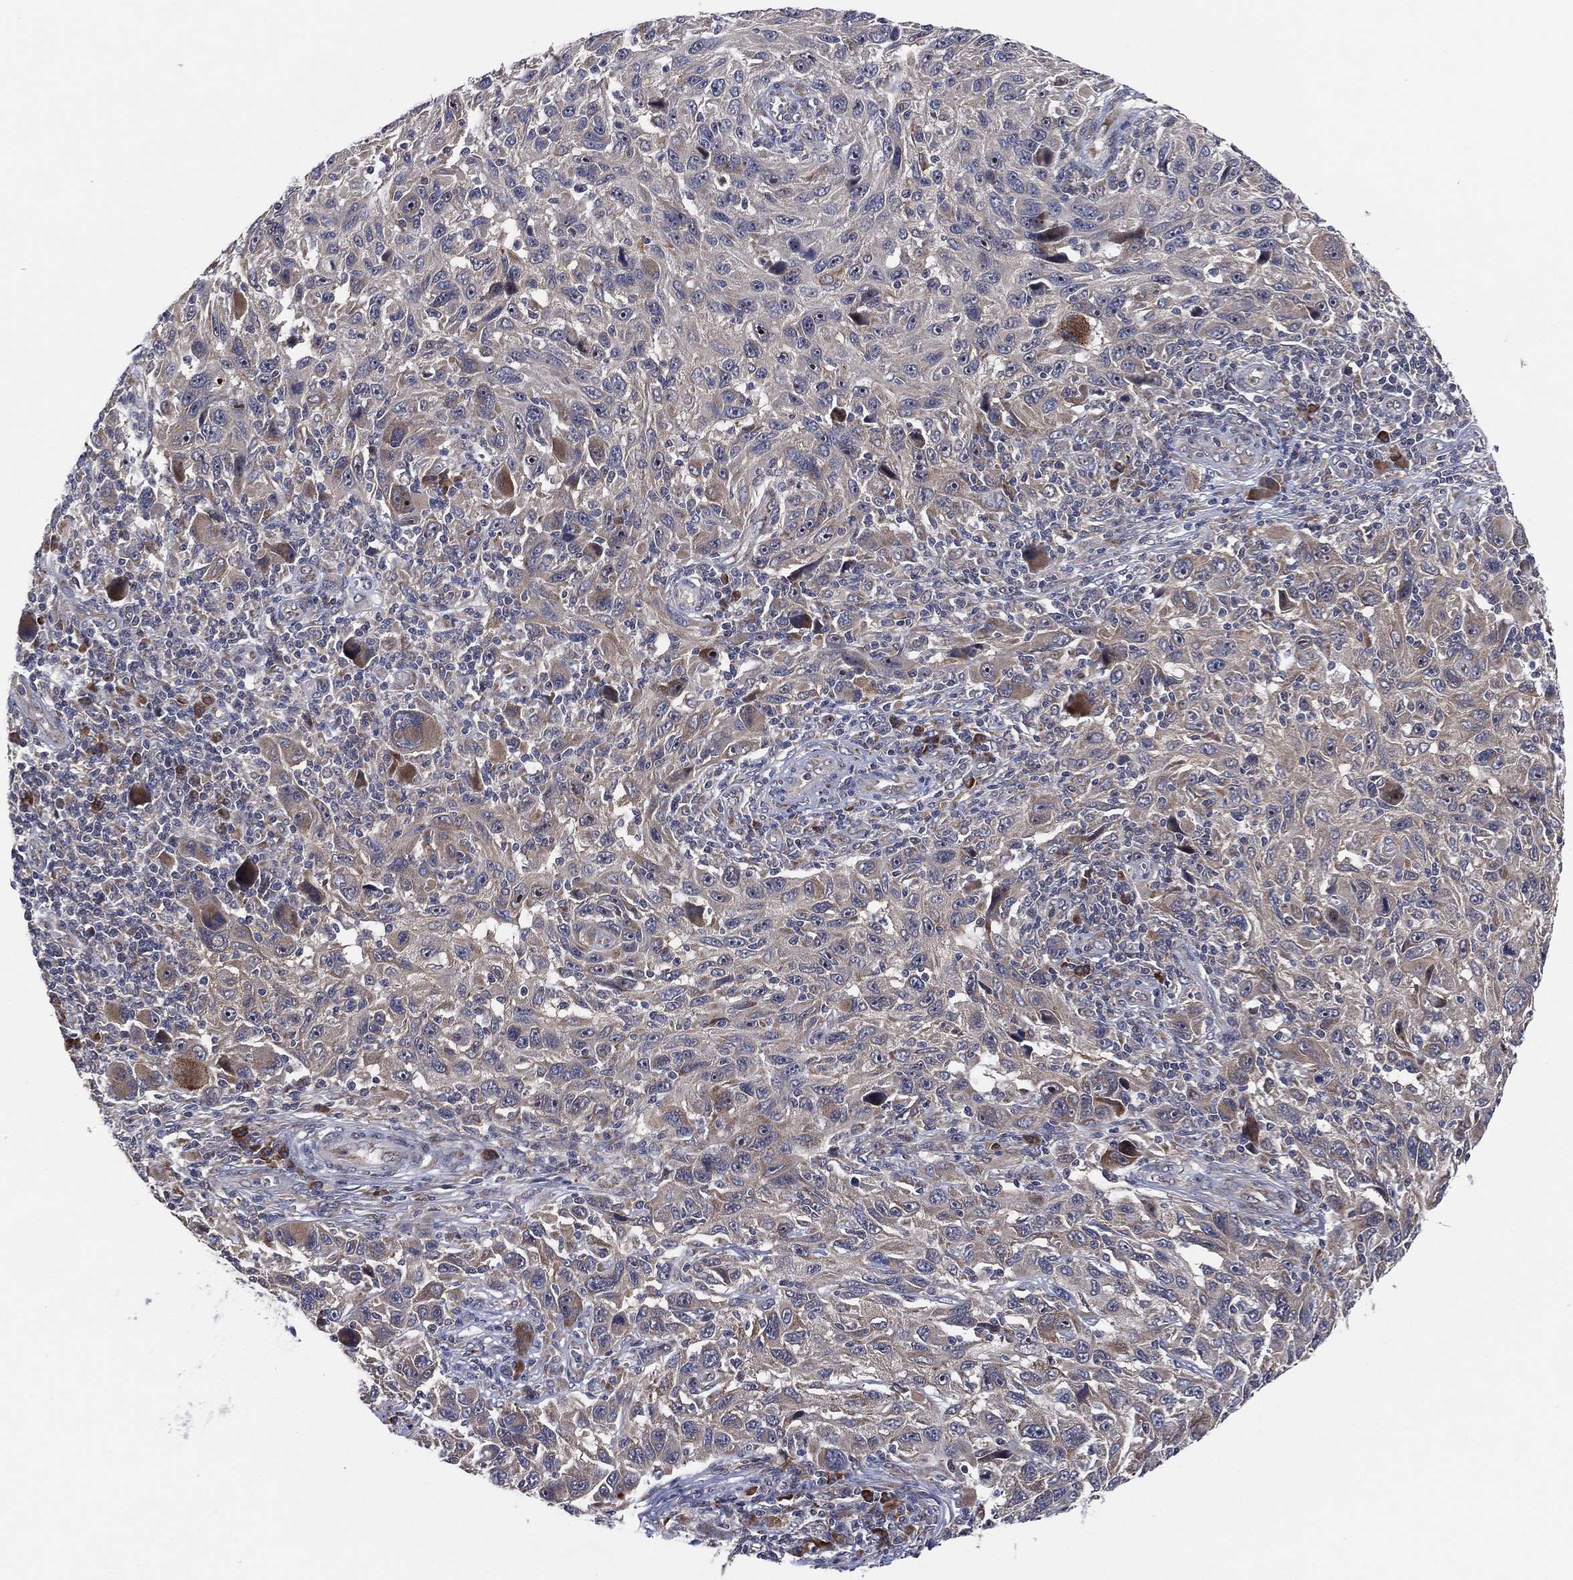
{"staining": {"intensity": "moderate", "quantity": "<25%", "location": "cytoplasmic/membranous,nuclear"}, "tissue": "melanoma", "cell_type": "Tumor cells", "image_type": "cancer", "snomed": [{"axis": "morphology", "description": "Malignant melanoma, NOS"}, {"axis": "topography", "description": "Skin"}], "caption": "About <25% of tumor cells in human malignant melanoma reveal moderate cytoplasmic/membranous and nuclear protein expression as visualized by brown immunohistochemical staining.", "gene": "FAM104A", "patient": {"sex": "male", "age": 53}}